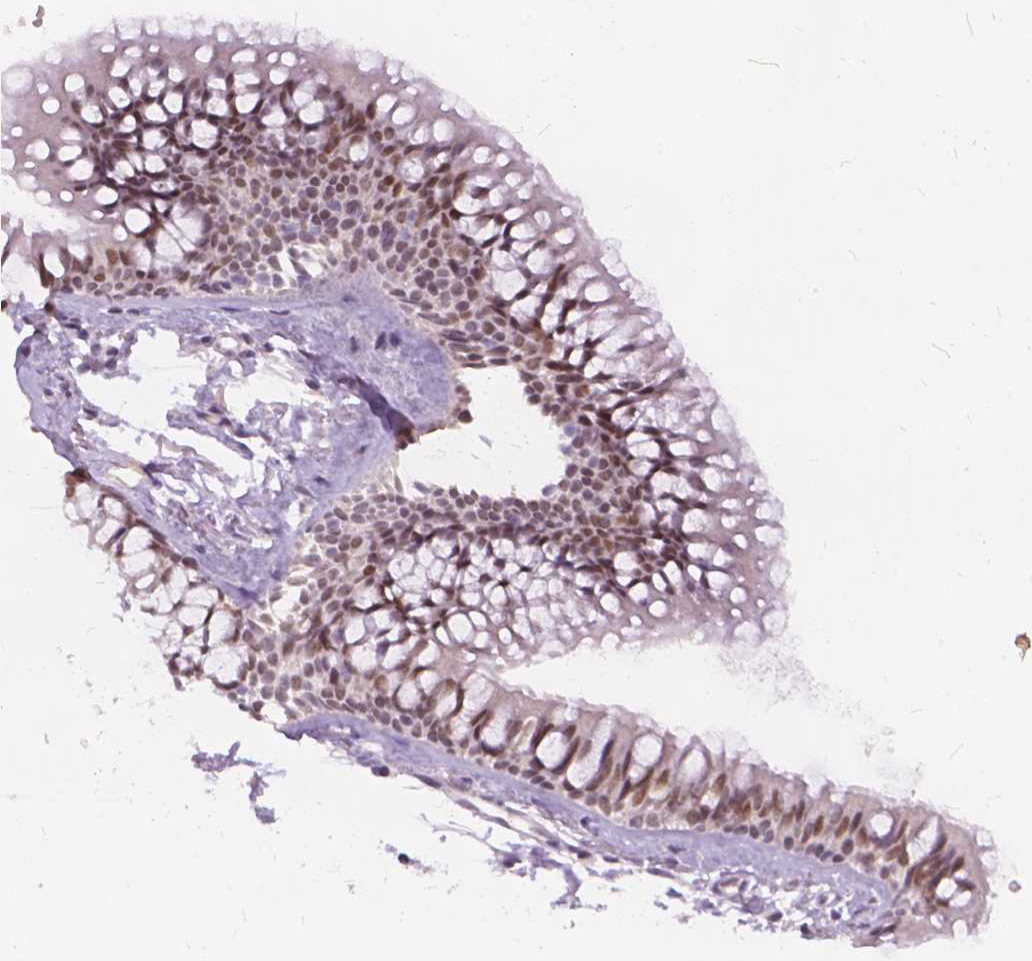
{"staining": {"intensity": "negative", "quantity": "none", "location": "none"}, "tissue": "soft tissue", "cell_type": "Chondrocytes", "image_type": "normal", "snomed": [{"axis": "morphology", "description": "Normal tissue, NOS"}, {"axis": "topography", "description": "Cartilage tissue"}, {"axis": "topography", "description": "Bronchus"}], "caption": "This is an immunohistochemistry (IHC) image of normal human soft tissue. There is no positivity in chondrocytes.", "gene": "FAM53A", "patient": {"sex": "female", "age": 79}}